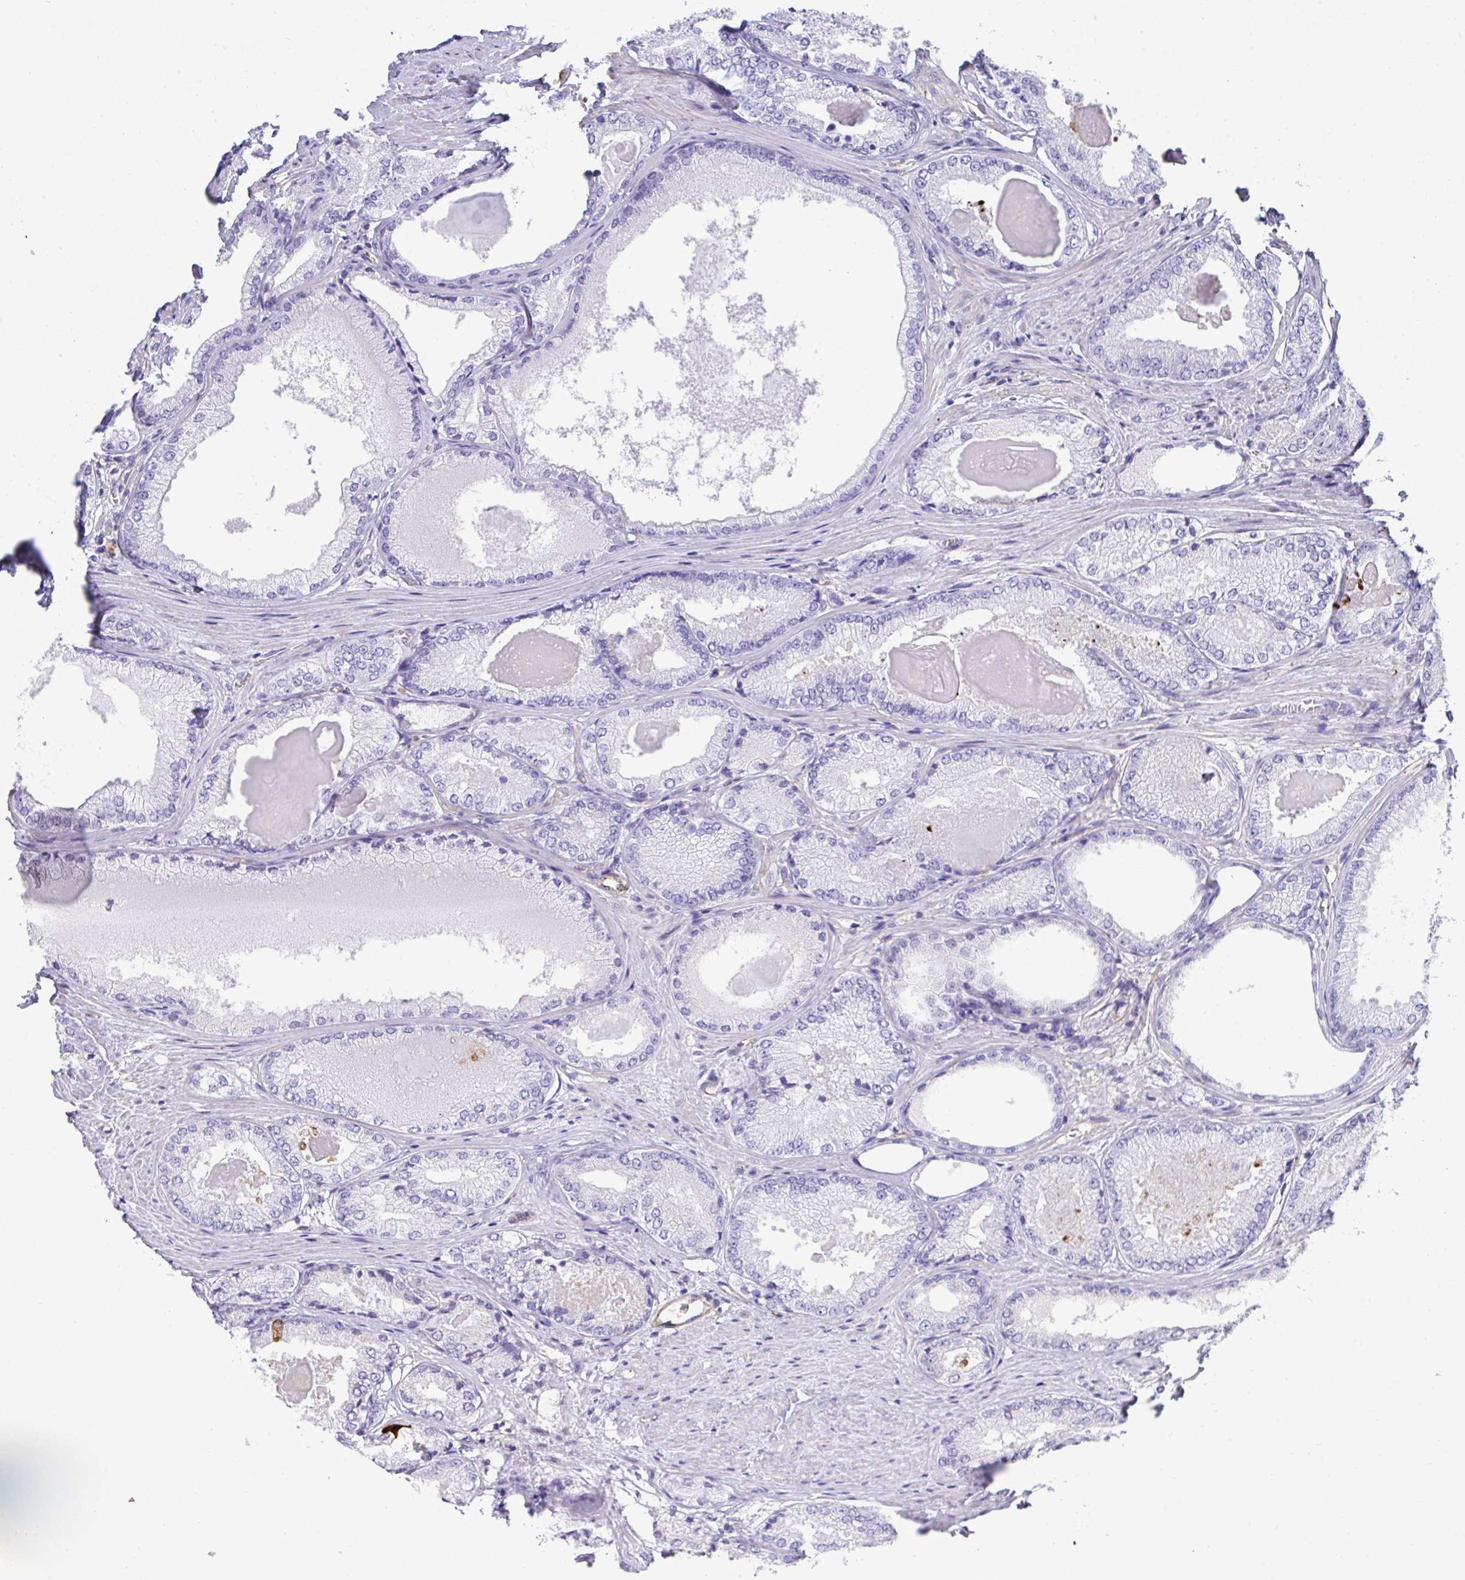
{"staining": {"intensity": "negative", "quantity": "none", "location": "none"}, "tissue": "prostate cancer", "cell_type": "Tumor cells", "image_type": "cancer", "snomed": [{"axis": "morphology", "description": "Adenocarcinoma, NOS"}, {"axis": "morphology", "description": "Adenocarcinoma, Low grade"}, {"axis": "topography", "description": "Prostate"}], "caption": "Tumor cells are negative for protein expression in human prostate adenocarcinoma.", "gene": "TNFAIP8", "patient": {"sex": "male", "age": 68}}